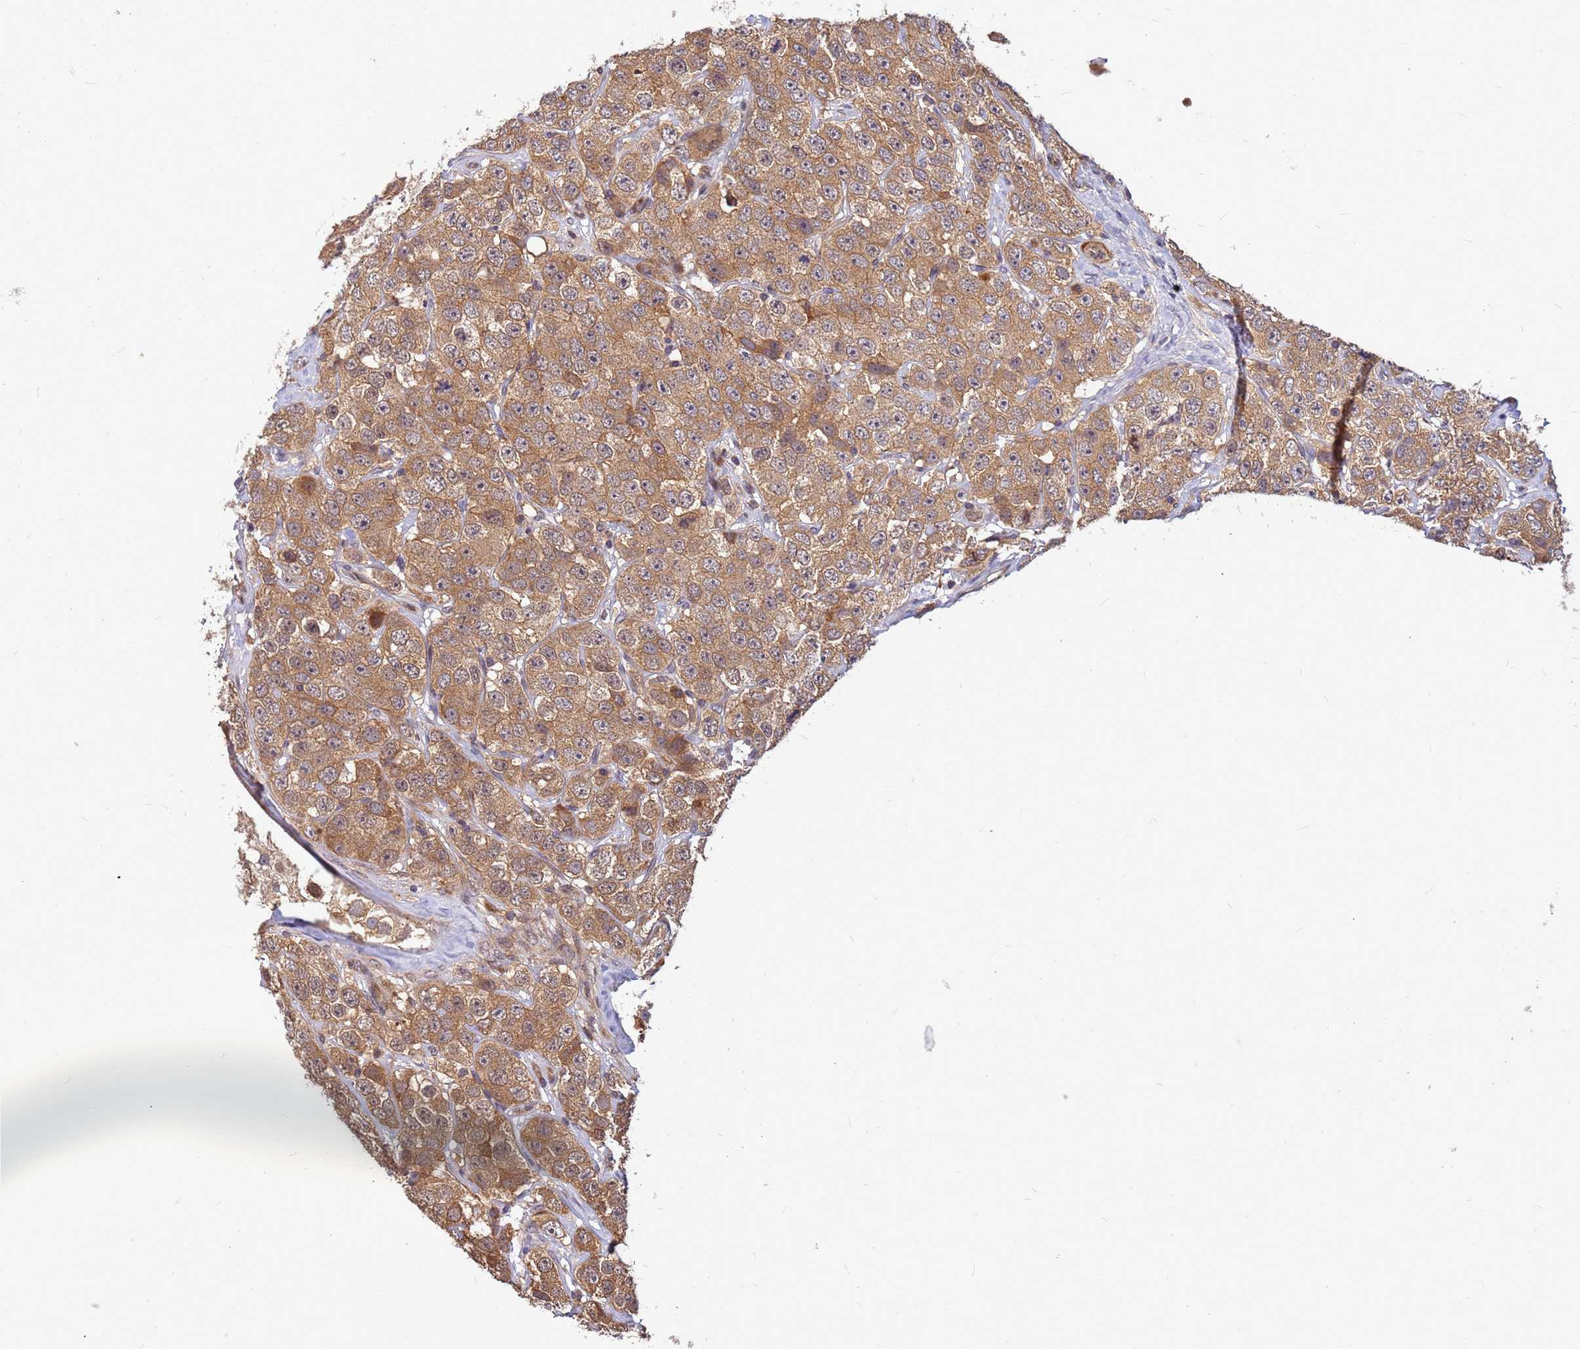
{"staining": {"intensity": "moderate", "quantity": ">75%", "location": "cytoplasmic/membranous"}, "tissue": "testis cancer", "cell_type": "Tumor cells", "image_type": "cancer", "snomed": [{"axis": "morphology", "description": "Seminoma, NOS"}, {"axis": "topography", "description": "Testis"}], "caption": "This is a histology image of immunohistochemistry staining of testis seminoma, which shows moderate positivity in the cytoplasmic/membranous of tumor cells.", "gene": "DUS4L", "patient": {"sex": "male", "age": 28}}